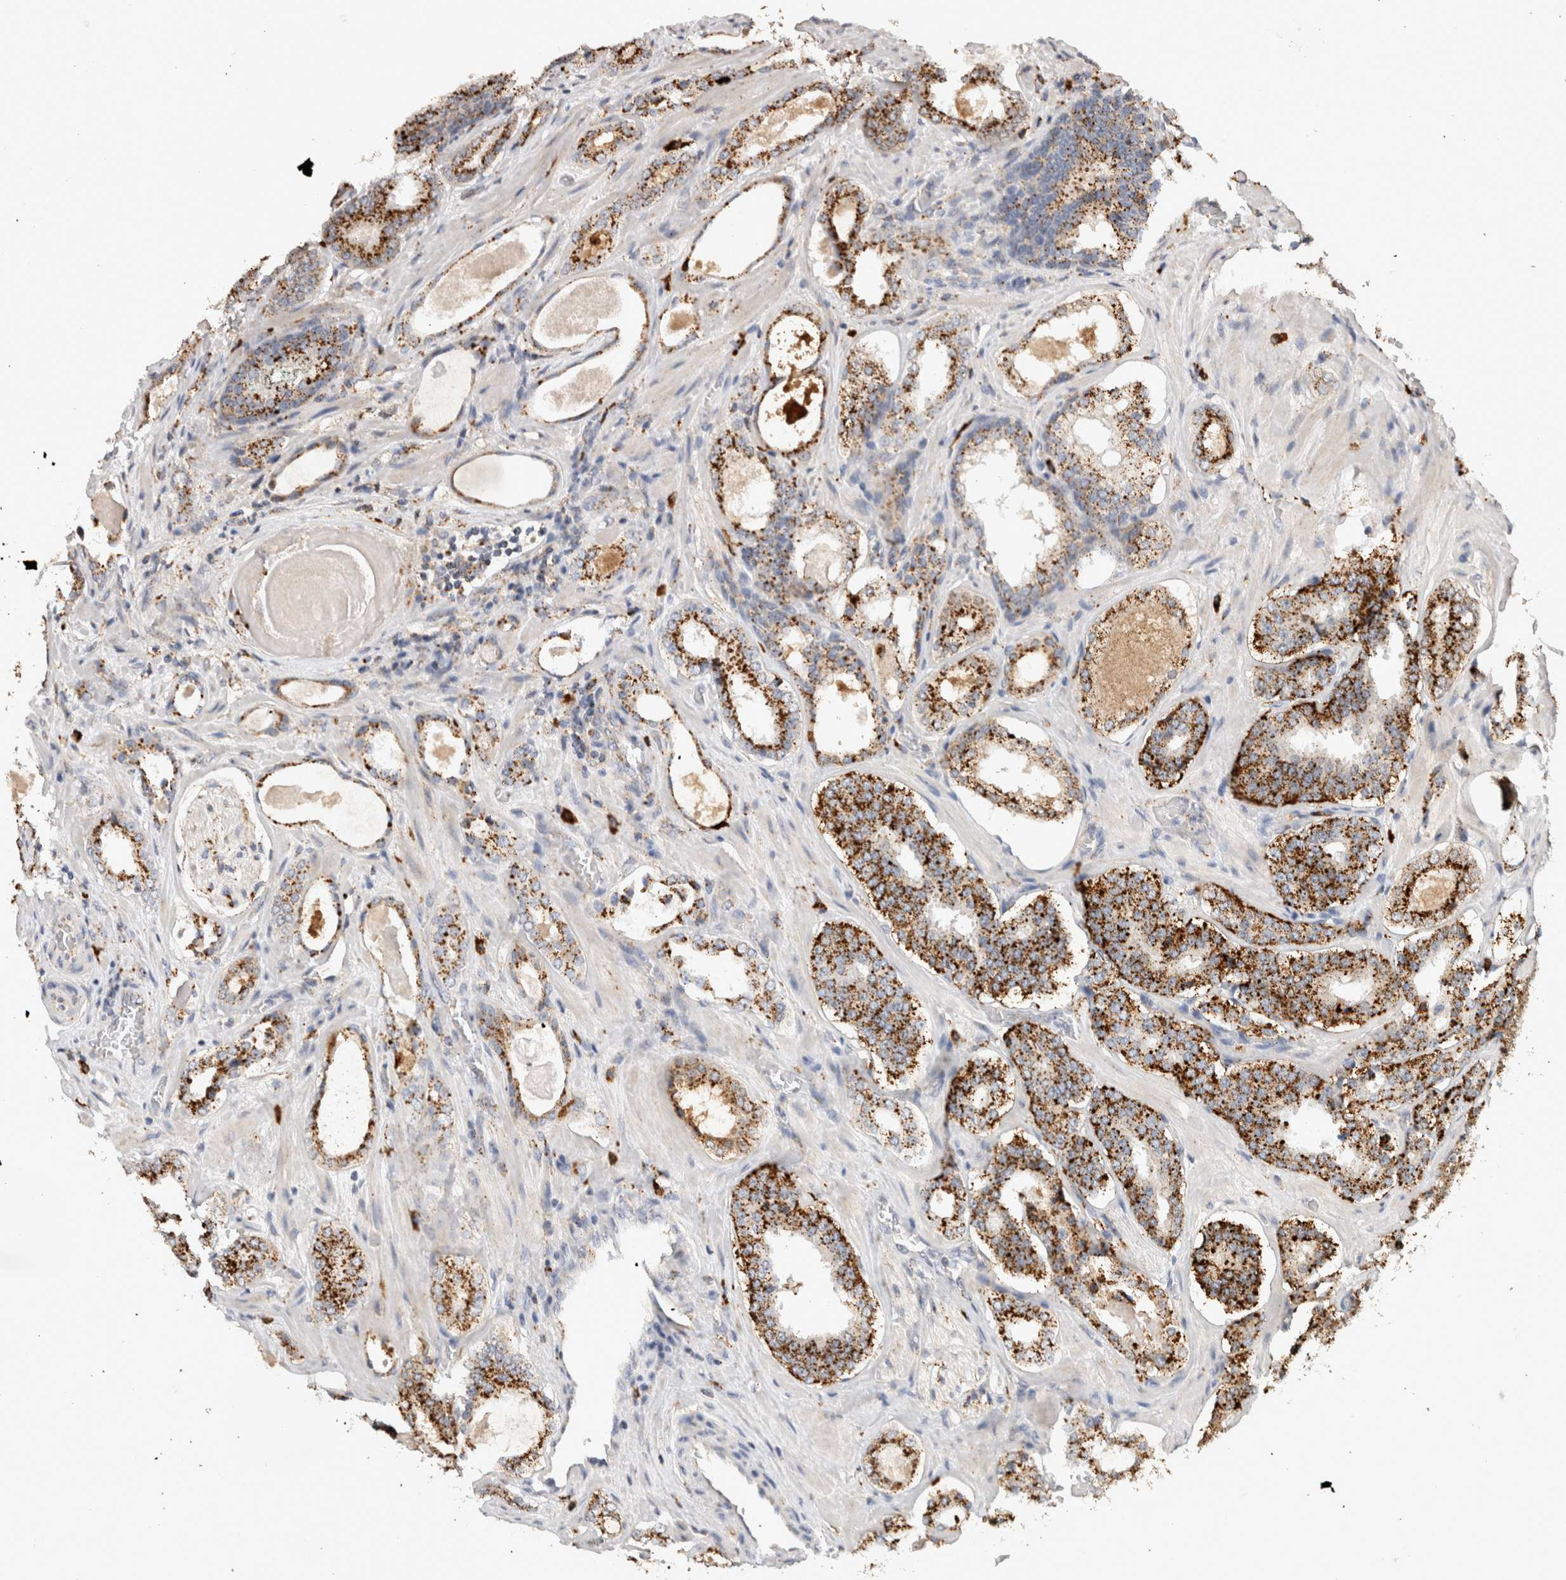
{"staining": {"intensity": "strong", "quantity": ">75%", "location": "cytoplasmic/membranous"}, "tissue": "prostate cancer", "cell_type": "Tumor cells", "image_type": "cancer", "snomed": [{"axis": "morphology", "description": "Adenocarcinoma, High grade"}, {"axis": "topography", "description": "Prostate"}], "caption": "Adenocarcinoma (high-grade) (prostate) stained for a protein (brown) displays strong cytoplasmic/membranous positive staining in approximately >75% of tumor cells.", "gene": "ARSA", "patient": {"sex": "male", "age": 60}}